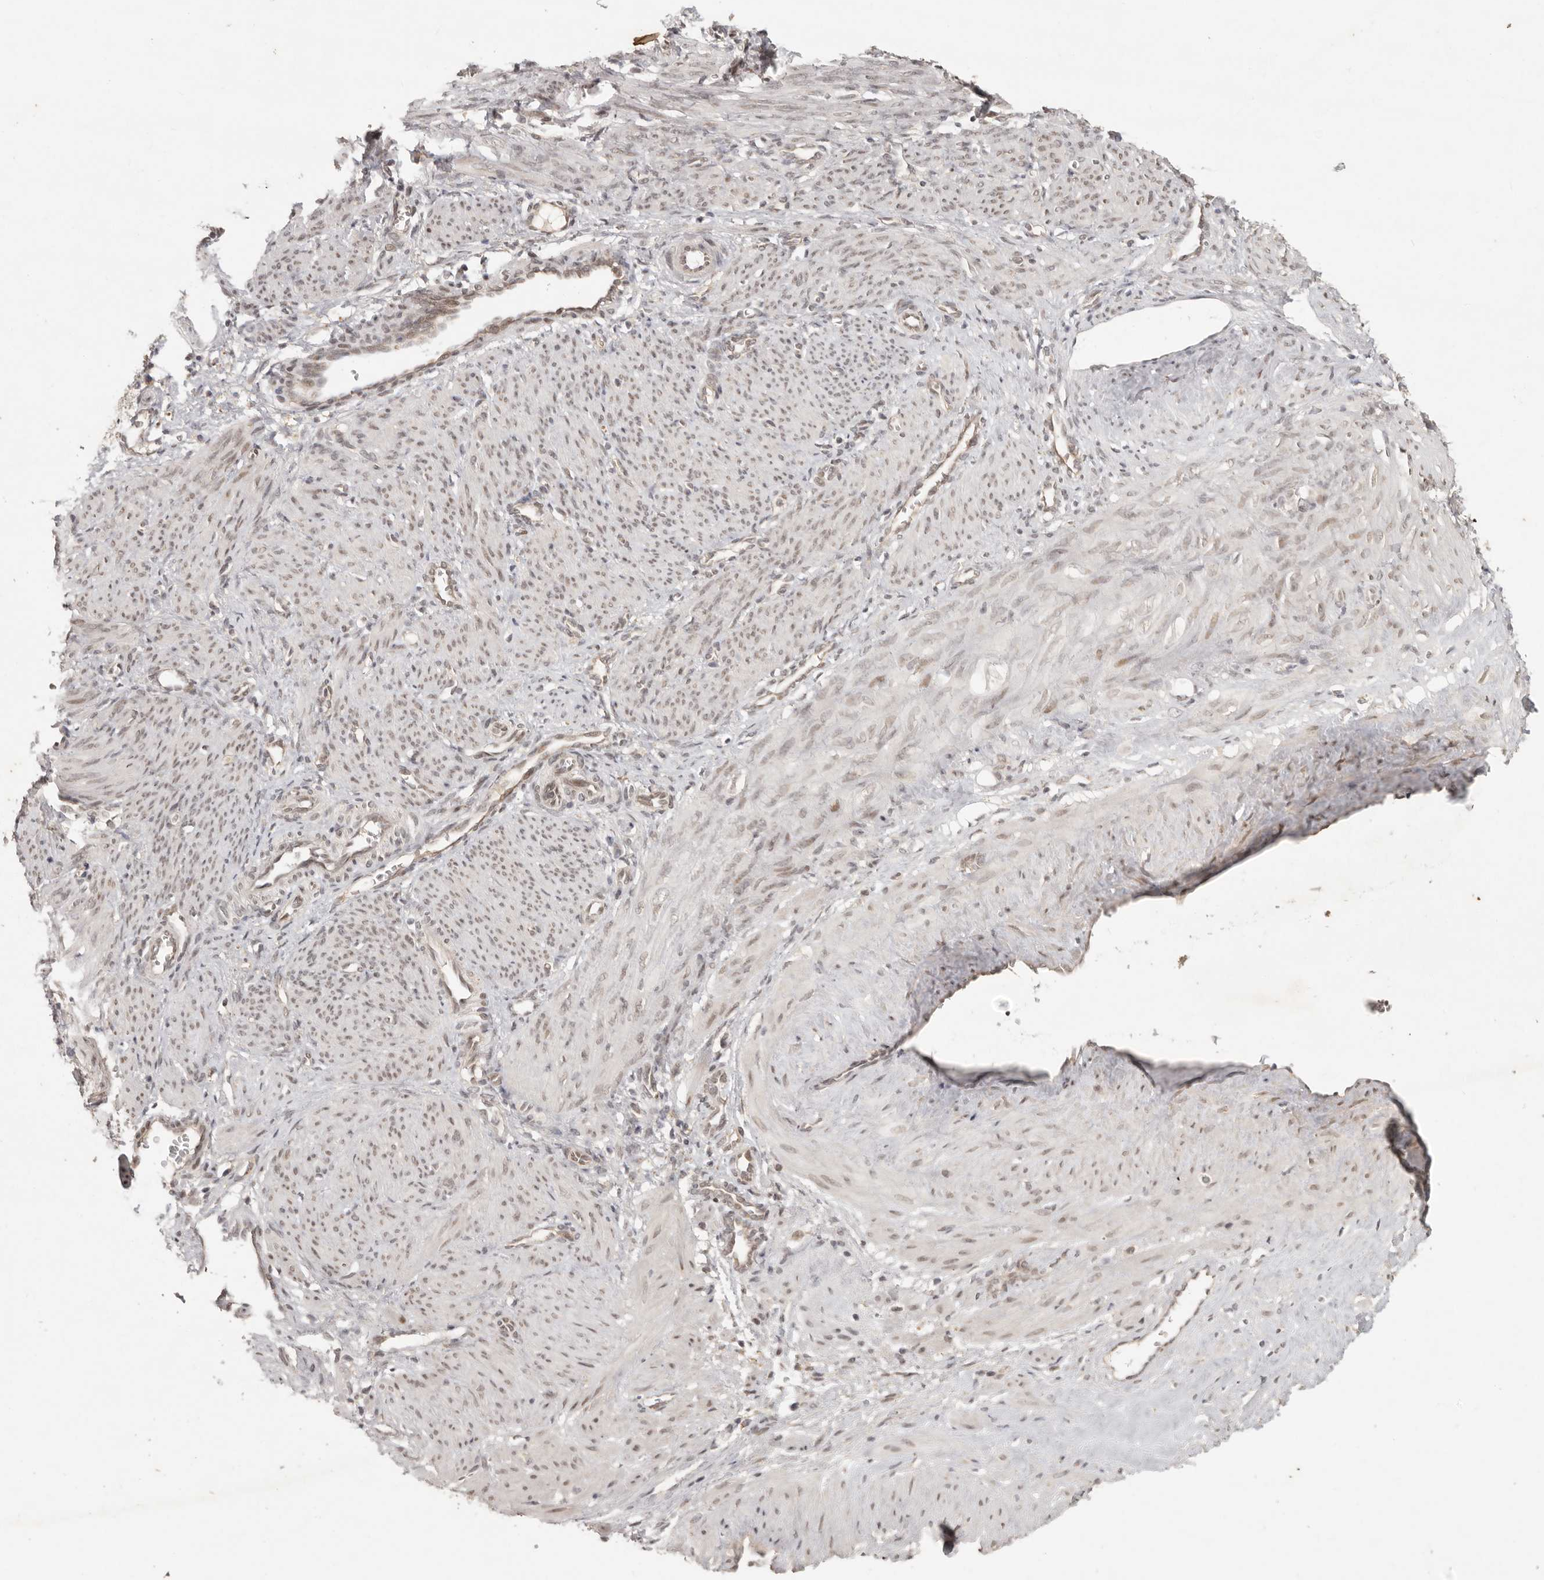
{"staining": {"intensity": "weak", "quantity": ">75%", "location": "nuclear"}, "tissue": "smooth muscle", "cell_type": "Smooth muscle cells", "image_type": "normal", "snomed": [{"axis": "morphology", "description": "Normal tissue, NOS"}, {"axis": "topography", "description": "Endometrium"}], "caption": "IHC micrograph of unremarkable smooth muscle stained for a protein (brown), which displays low levels of weak nuclear positivity in approximately >75% of smooth muscle cells.", "gene": "LRRC75A", "patient": {"sex": "female", "age": 33}}